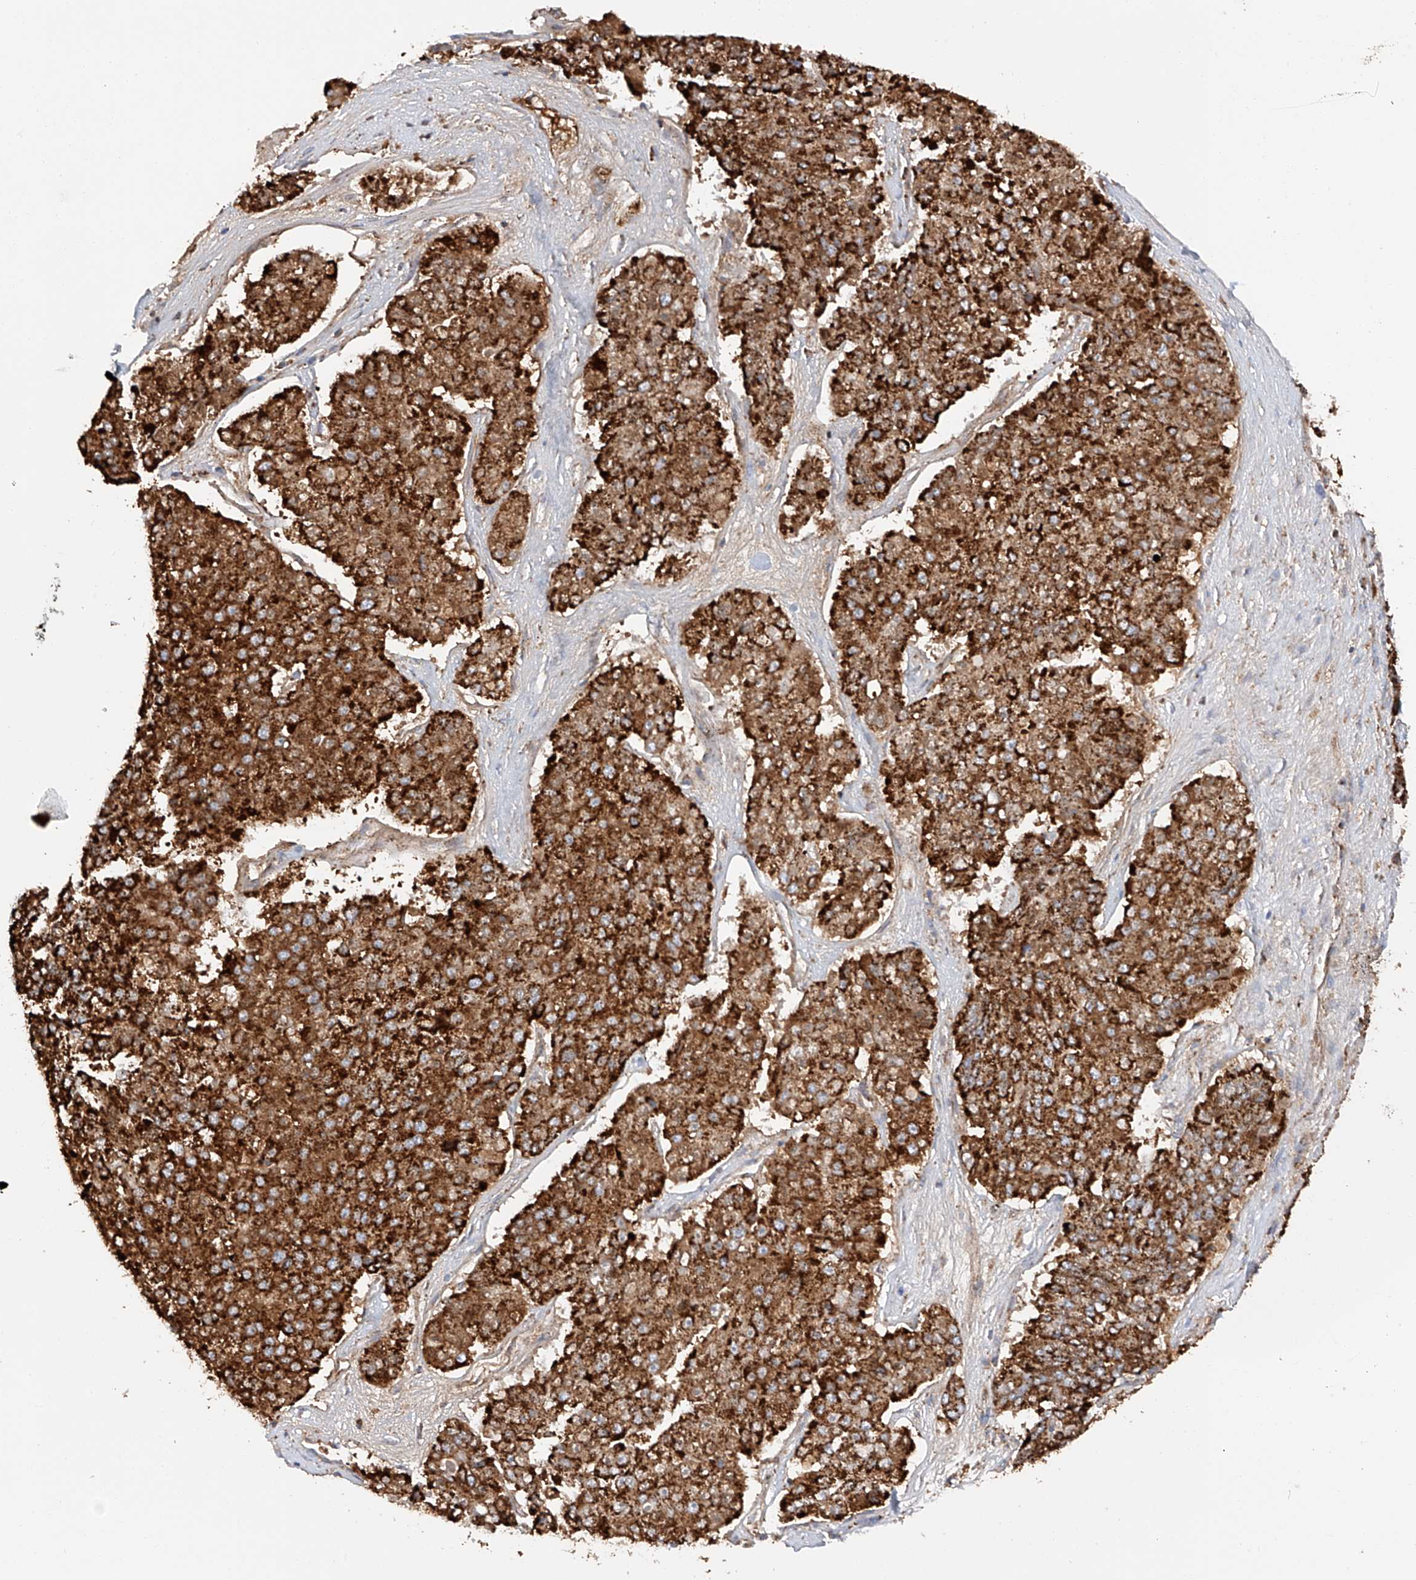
{"staining": {"intensity": "strong", "quantity": ">75%", "location": "cytoplasmic/membranous"}, "tissue": "pancreatic cancer", "cell_type": "Tumor cells", "image_type": "cancer", "snomed": [{"axis": "morphology", "description": "Adenocarcinoma, NOS"}, {"axis": "topography", "description": "Pancreas"}], "caption": "Approximately >75% of tumor cells in human pancreatic cancer (adenocarcinoma) demonstrate strong cytoplasmic/membranous protein positivity as visualized by brown immunohistochemical staining.", "gene": "TTC27", "patient": {"sex": "male", "age": 50}}